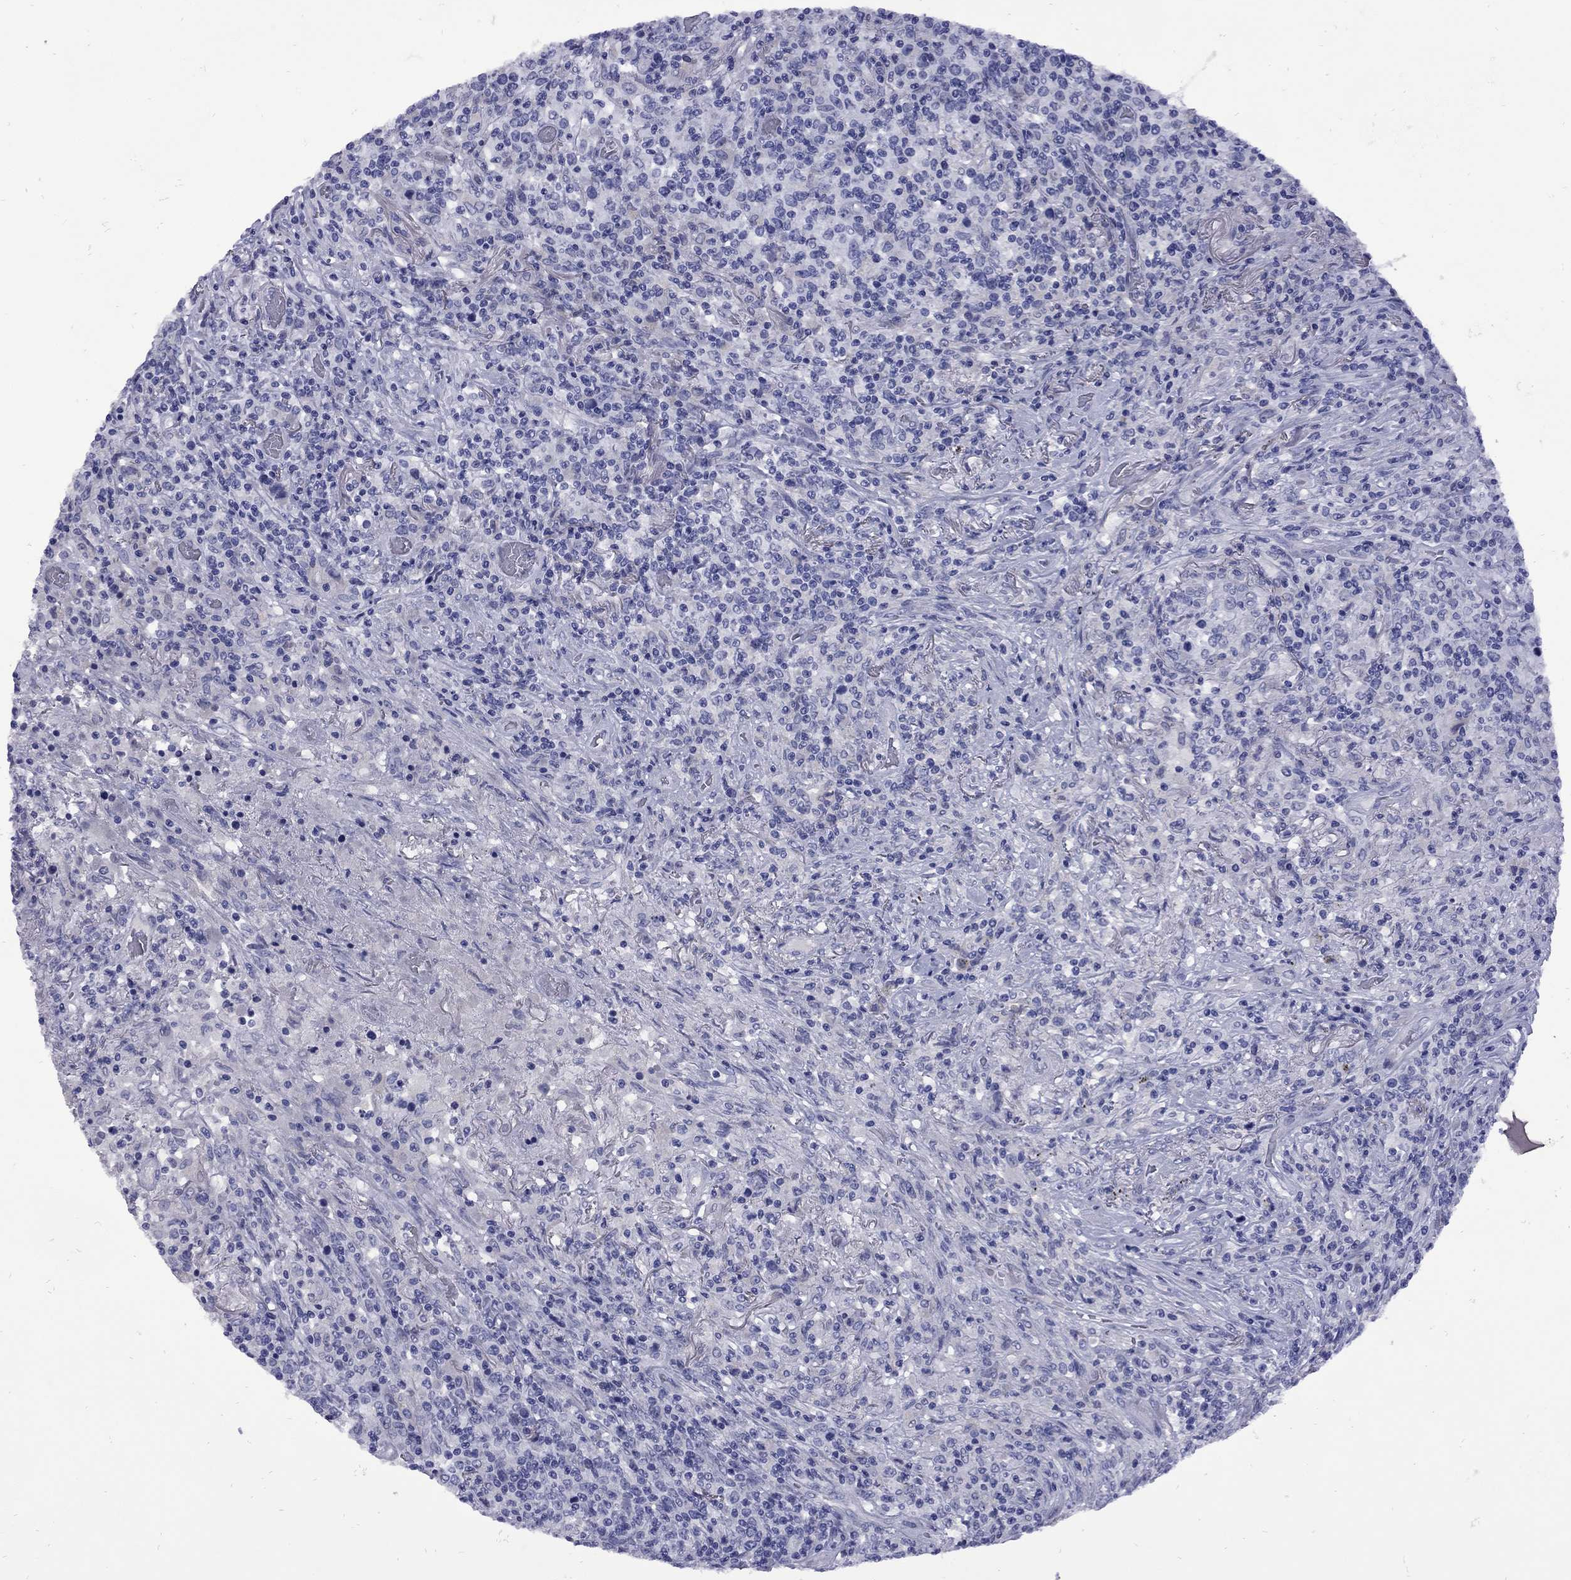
{"staining": {"intensity": "negative", "quantity": "none", "location": "none"}, "tissue": "lymphoma", "cell_type": "Tumor cells", "image_type": "cancer", "snomed": [{"axis": "morphology", "description": "Malignant lymphoma, non-Hodgkin's type, High grade"}, {"axis": "topography", "description": "Lung"}], "caption": "The histopathology image reveals no significant positivity in tumor cells of lymphoma.", "gene": "EPPIN", "patient": {"sex": "male", "age": 79}}